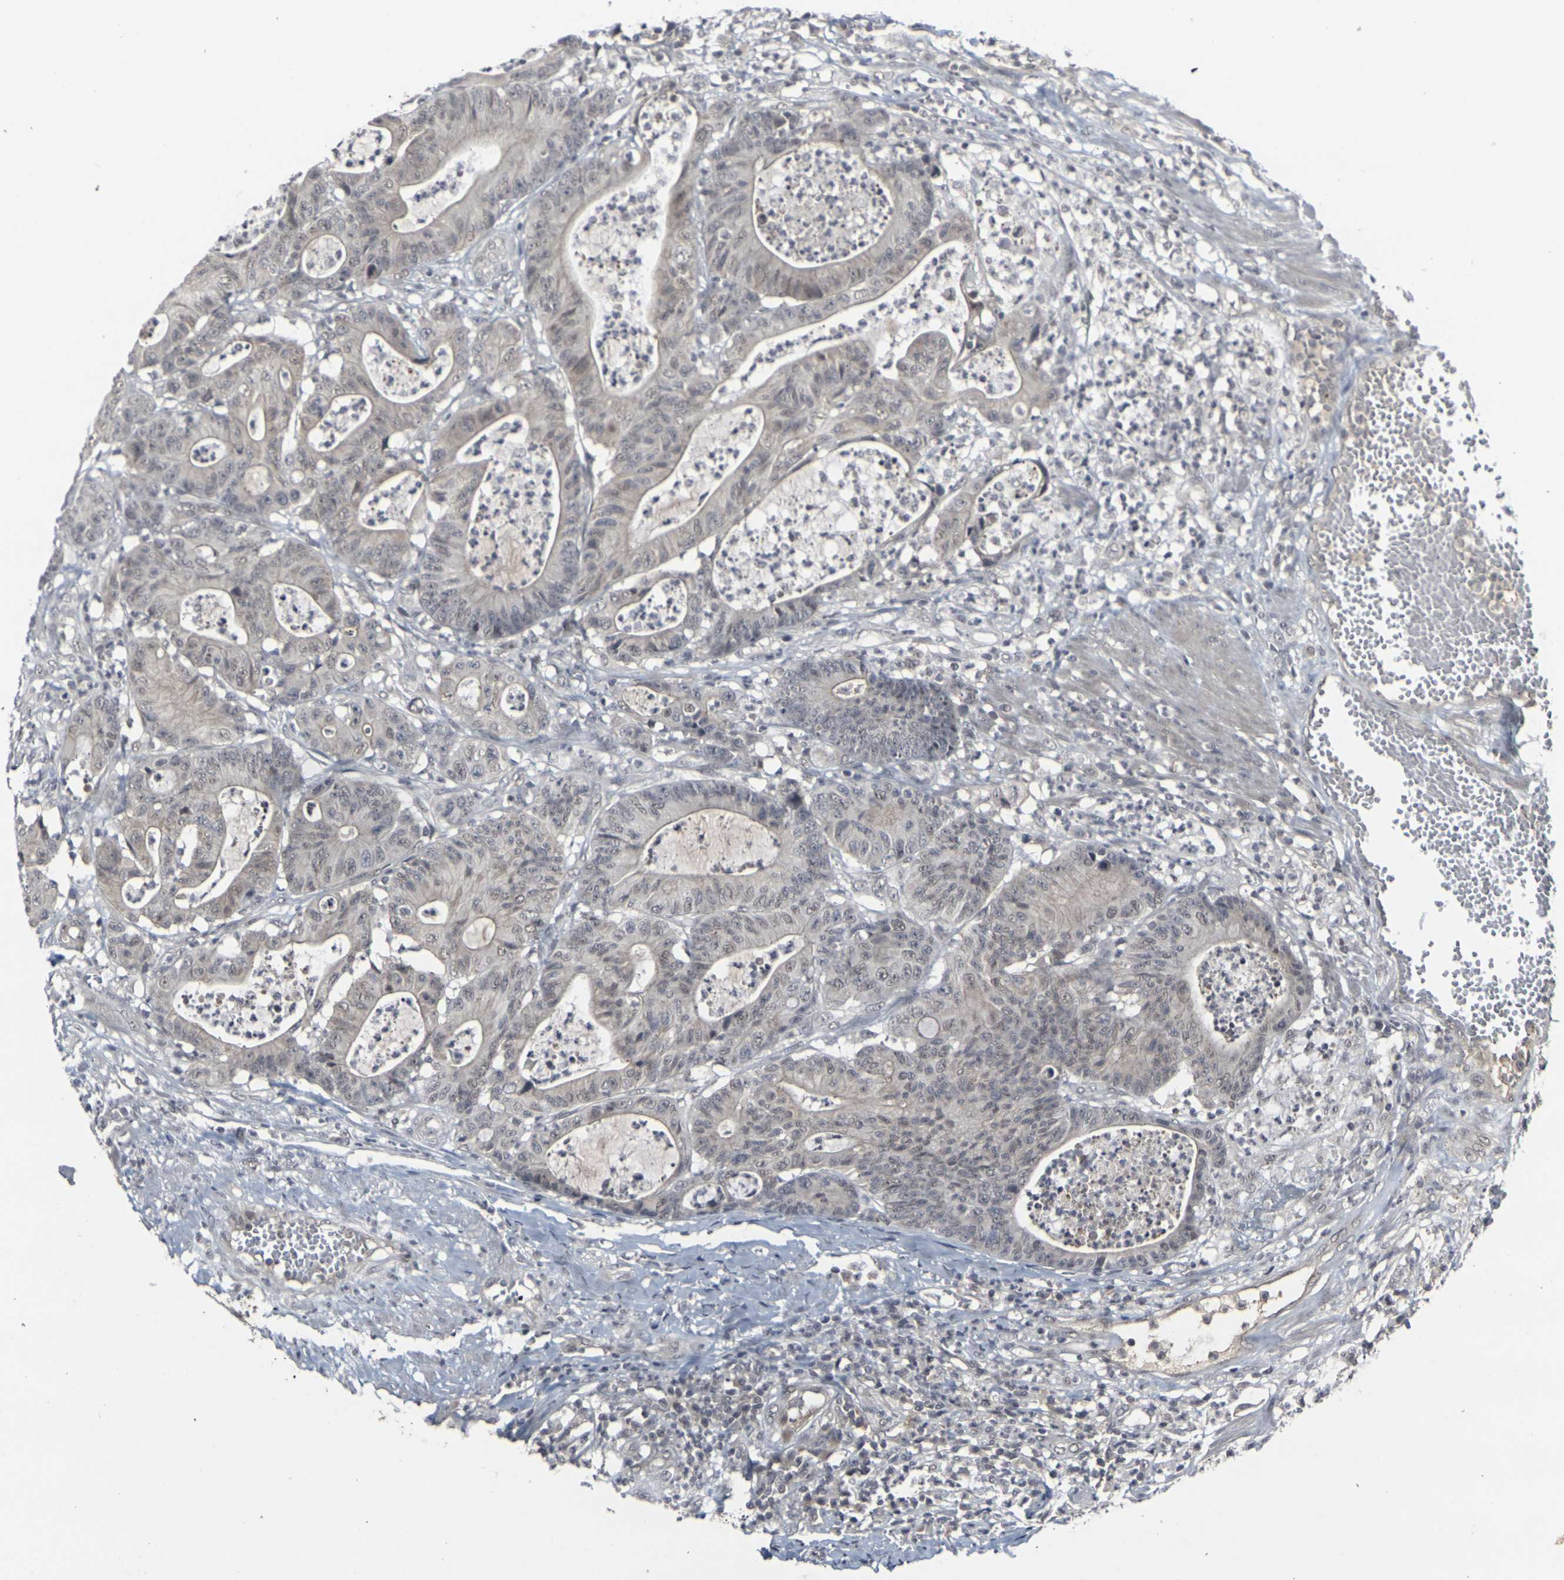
{"staining": {"intensity": "weak", "quantity": "<25%", "location": "nuclear"}, "tissue": "colorectal cancer", "cell_type": "Tumor cells", "image_type": "cancer", "snomed": [{"axis": "morphology", "description": "Adenocarcinoma, NOS"}, {"axis": "topography", "description": "Colon"}], "caption": "An immunohistochemistry micrograph of colorectal cancer is shown. There is no staining in tumor cells of colorectal cancer. Brightfield microscopy of immunohistochemistry stained with DAB (3,3'-diaminobenzidine) (brown) and hematoxylin (blue), captured at high magnification.", "gene": "GPR19", "patient": {"sex": "female", "age": 84}}